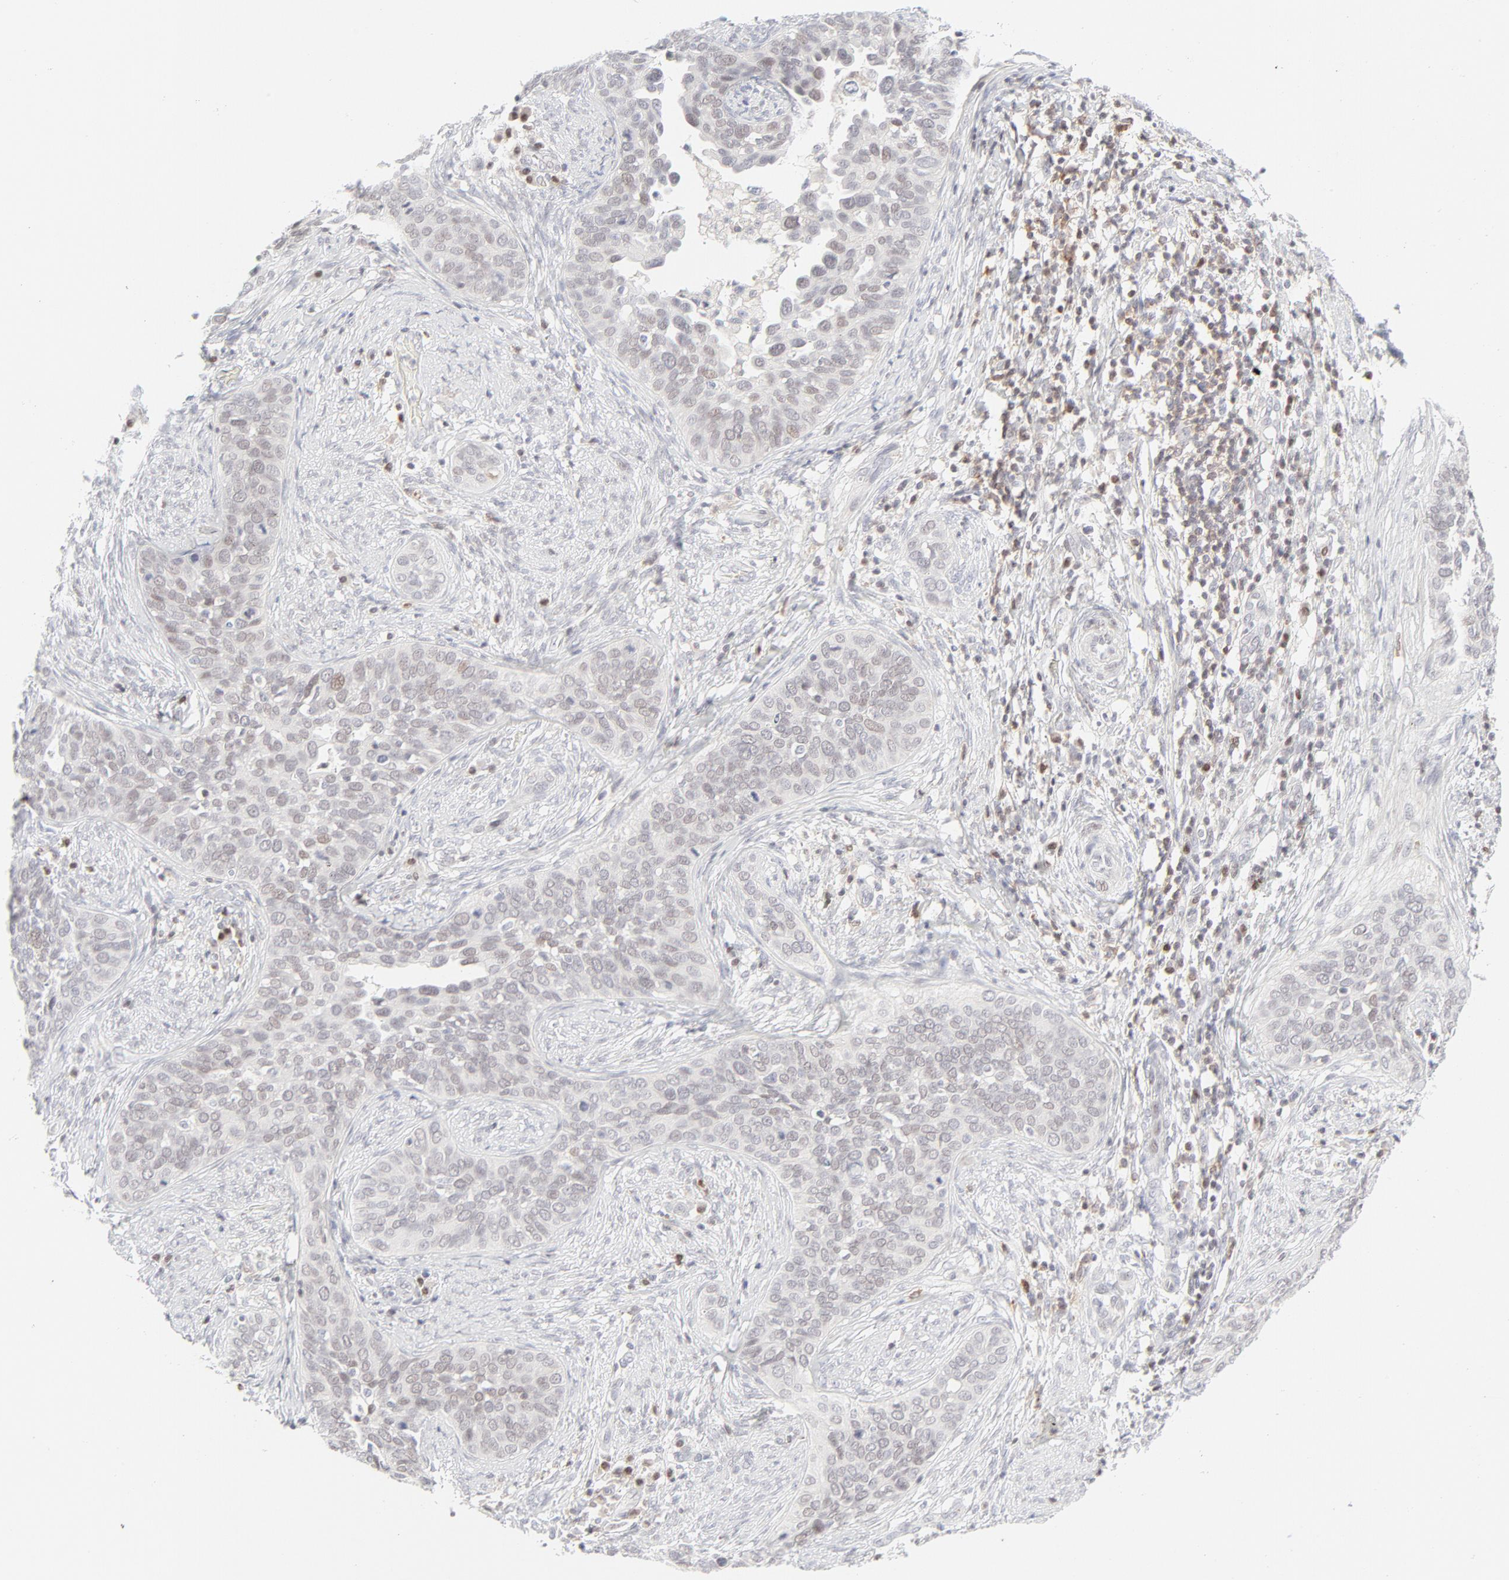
{"staining": {"intensity": "weak", "quantity": "25%-75%", "location": "nuclear"}, "tissue": "cervical cancer", "cell_type": "Tumor cells", "image_type": "cancer", "snomed": [{"axis": "morphology", "description": "Squamous cell carcinoma, NOS"}, {"axis": "topography", "description": "Cervix"}], "caption": "A high-resolution photomicrograph shows IHC staining of cervical cancer (squamous cell carcinoma), which exhibits weak nuclear positivity in about 25%-75% of tumor cells.", "gene": "PRKCB", "patient": {"sex": "female", "age": 31}}